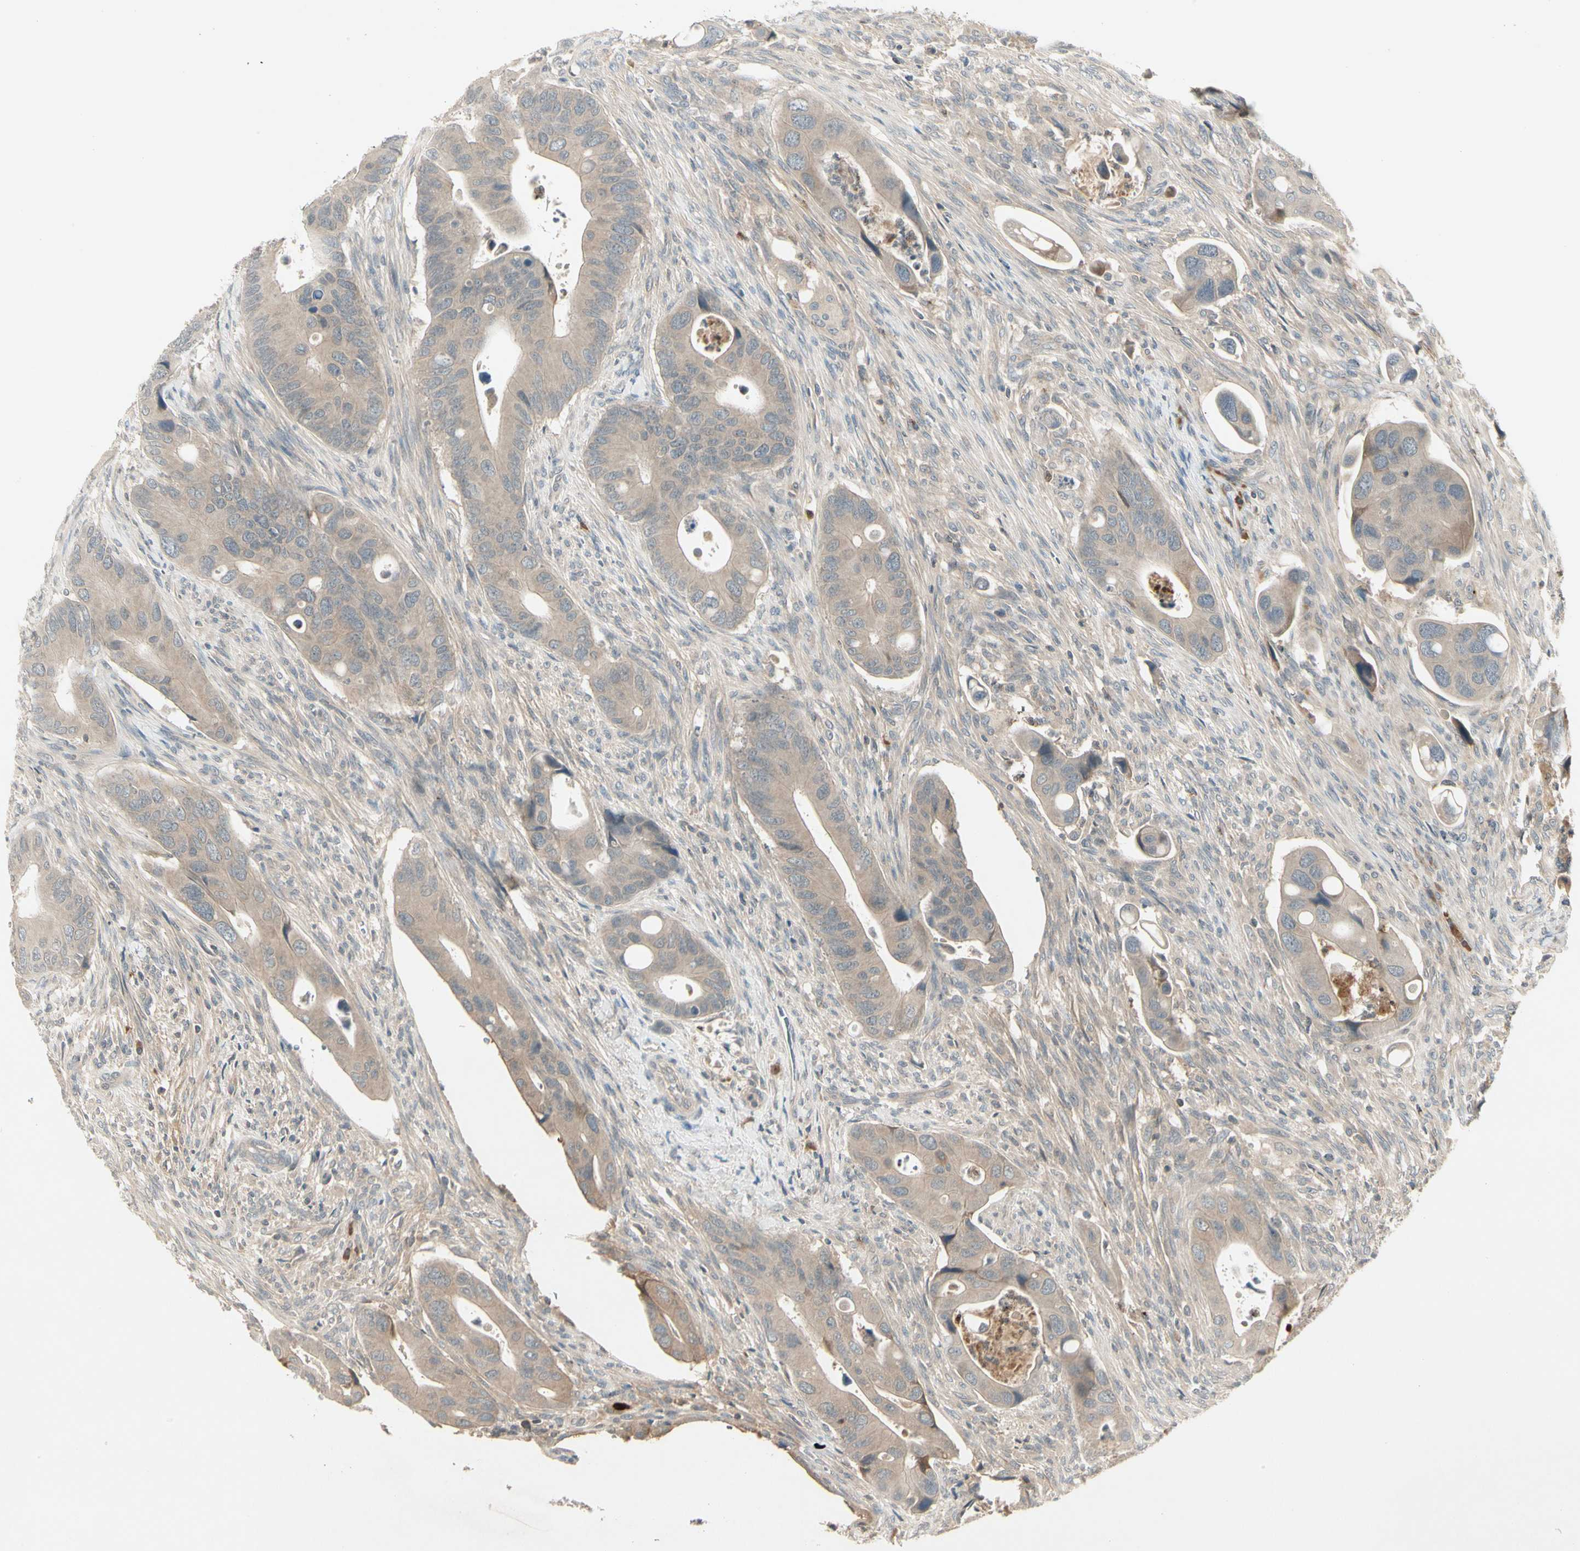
{"staining": {"intensity": "weak", "quantity": ">75%", "location": "cytoplasmic/membranous"}, "tissue": "colorectal cancer", "cell_type": "Tumor cells", "image_type": "cancer", "snomed": [{"axis": "morphology", "description": "Adenocarcinoma, NOS"}, {"axis": "topography", "description": "Rectum"}], "caption": "Immunohistochemical staining of human adenocarcinoma (colorectal) exhibits low levels of weak cytoplasmic/membranous protein staining in about >75% of tumor cells.", "gene": "CCL4", "patient": {"sex": "female", "age": 57}}